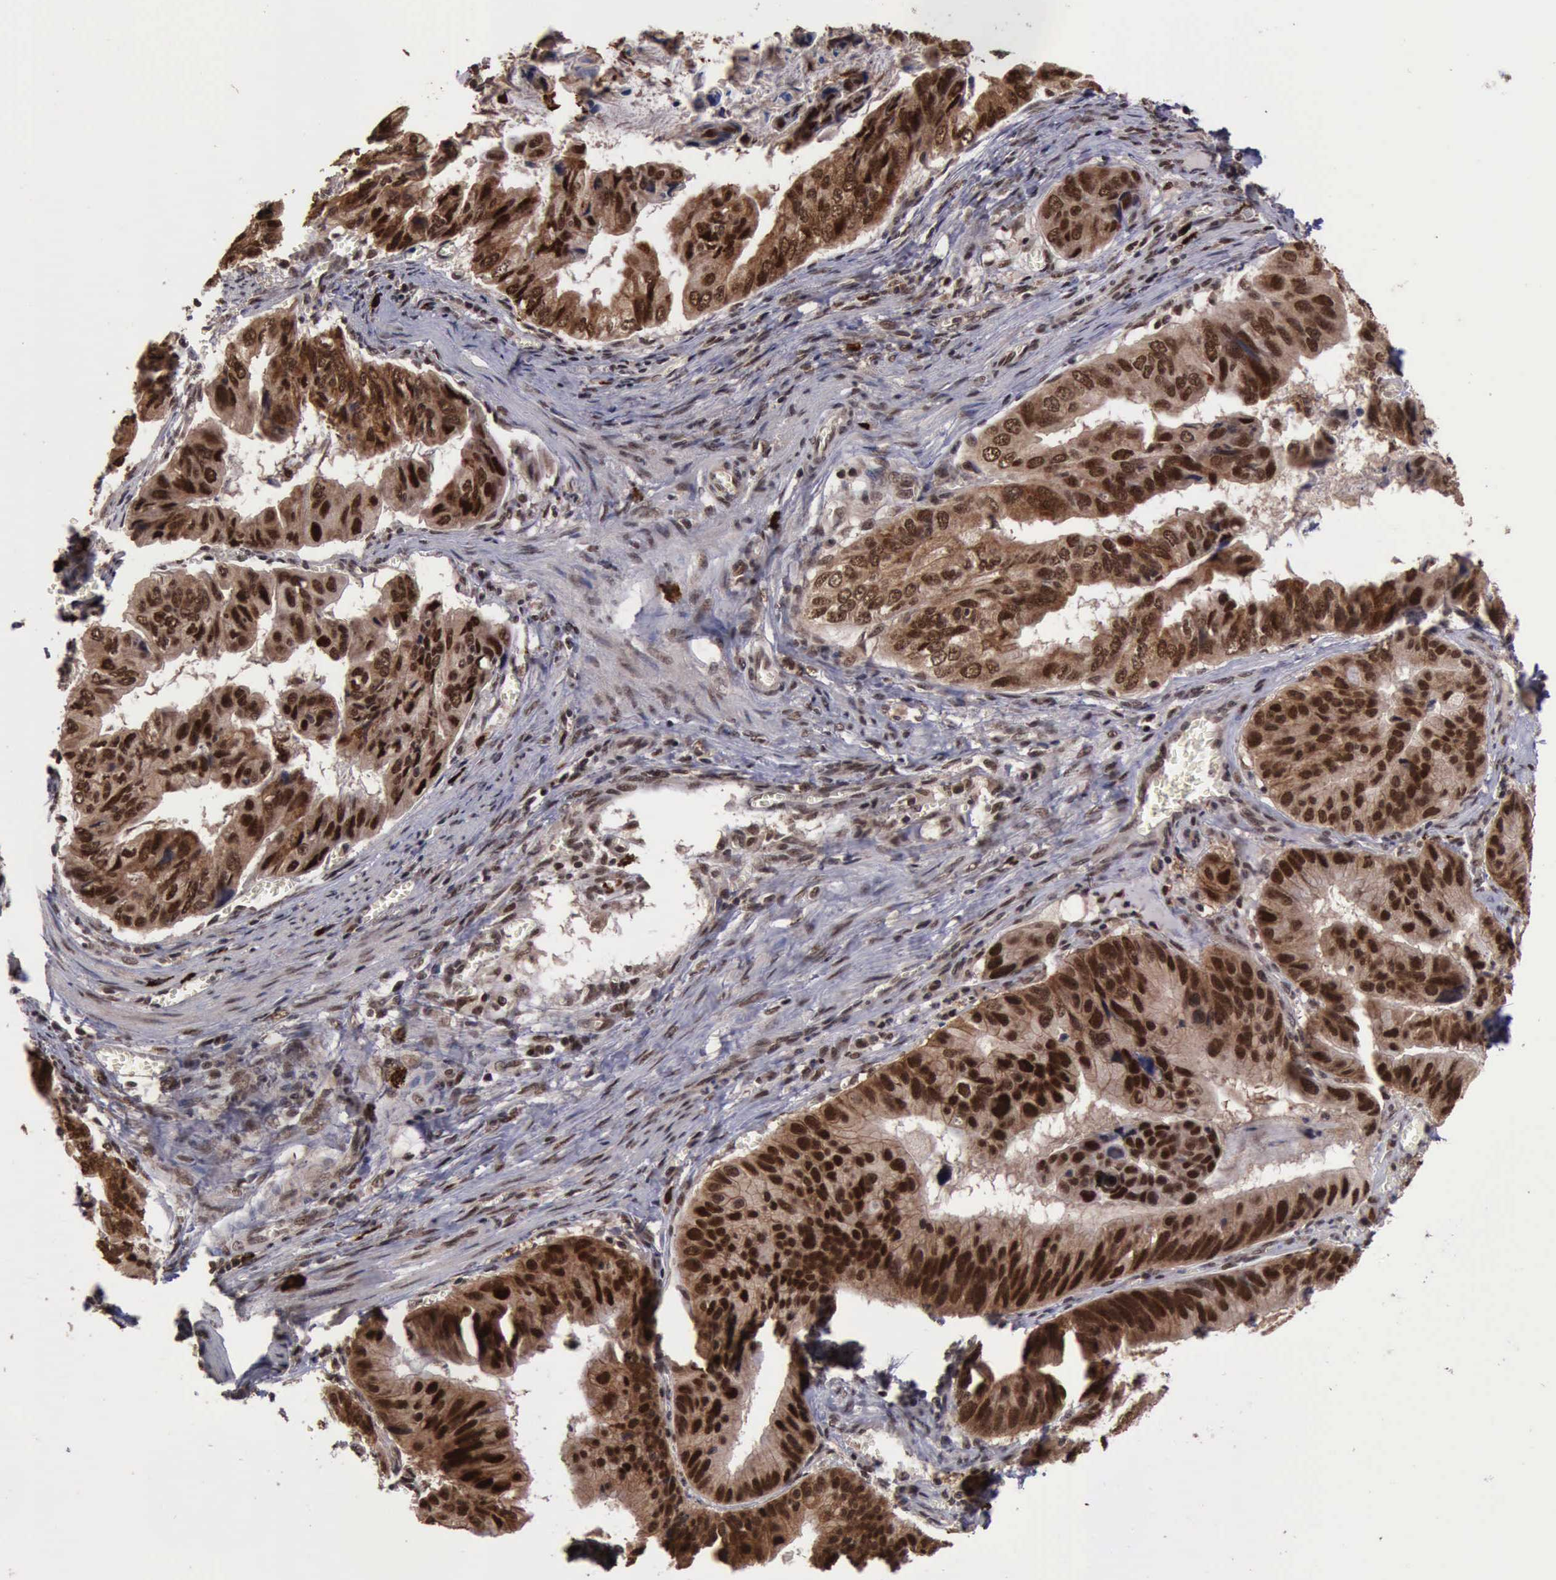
{"staining": {"intensity": "strong", "quantity": ">75%", "location": "cytoplasmic/membranous,nuclear"}, "tissue": "stomach cancer", "cell_type": "Tumor cells", "image_type": "cancer", "snomed": [{"axis": "morphology", "description": "Adenocarcinoma, NOS"}, {"axis": "topography", "description": "Stomach, upper"}], "caption": "Tumor cells demonstrate high levels of strong cytoplasmic/membranous and nuclear expression in approximately >75% of cells in stomach adenocarcinoma.", "gene": "TRMT2A", "patient": {"sex": "male", "age": 80}}